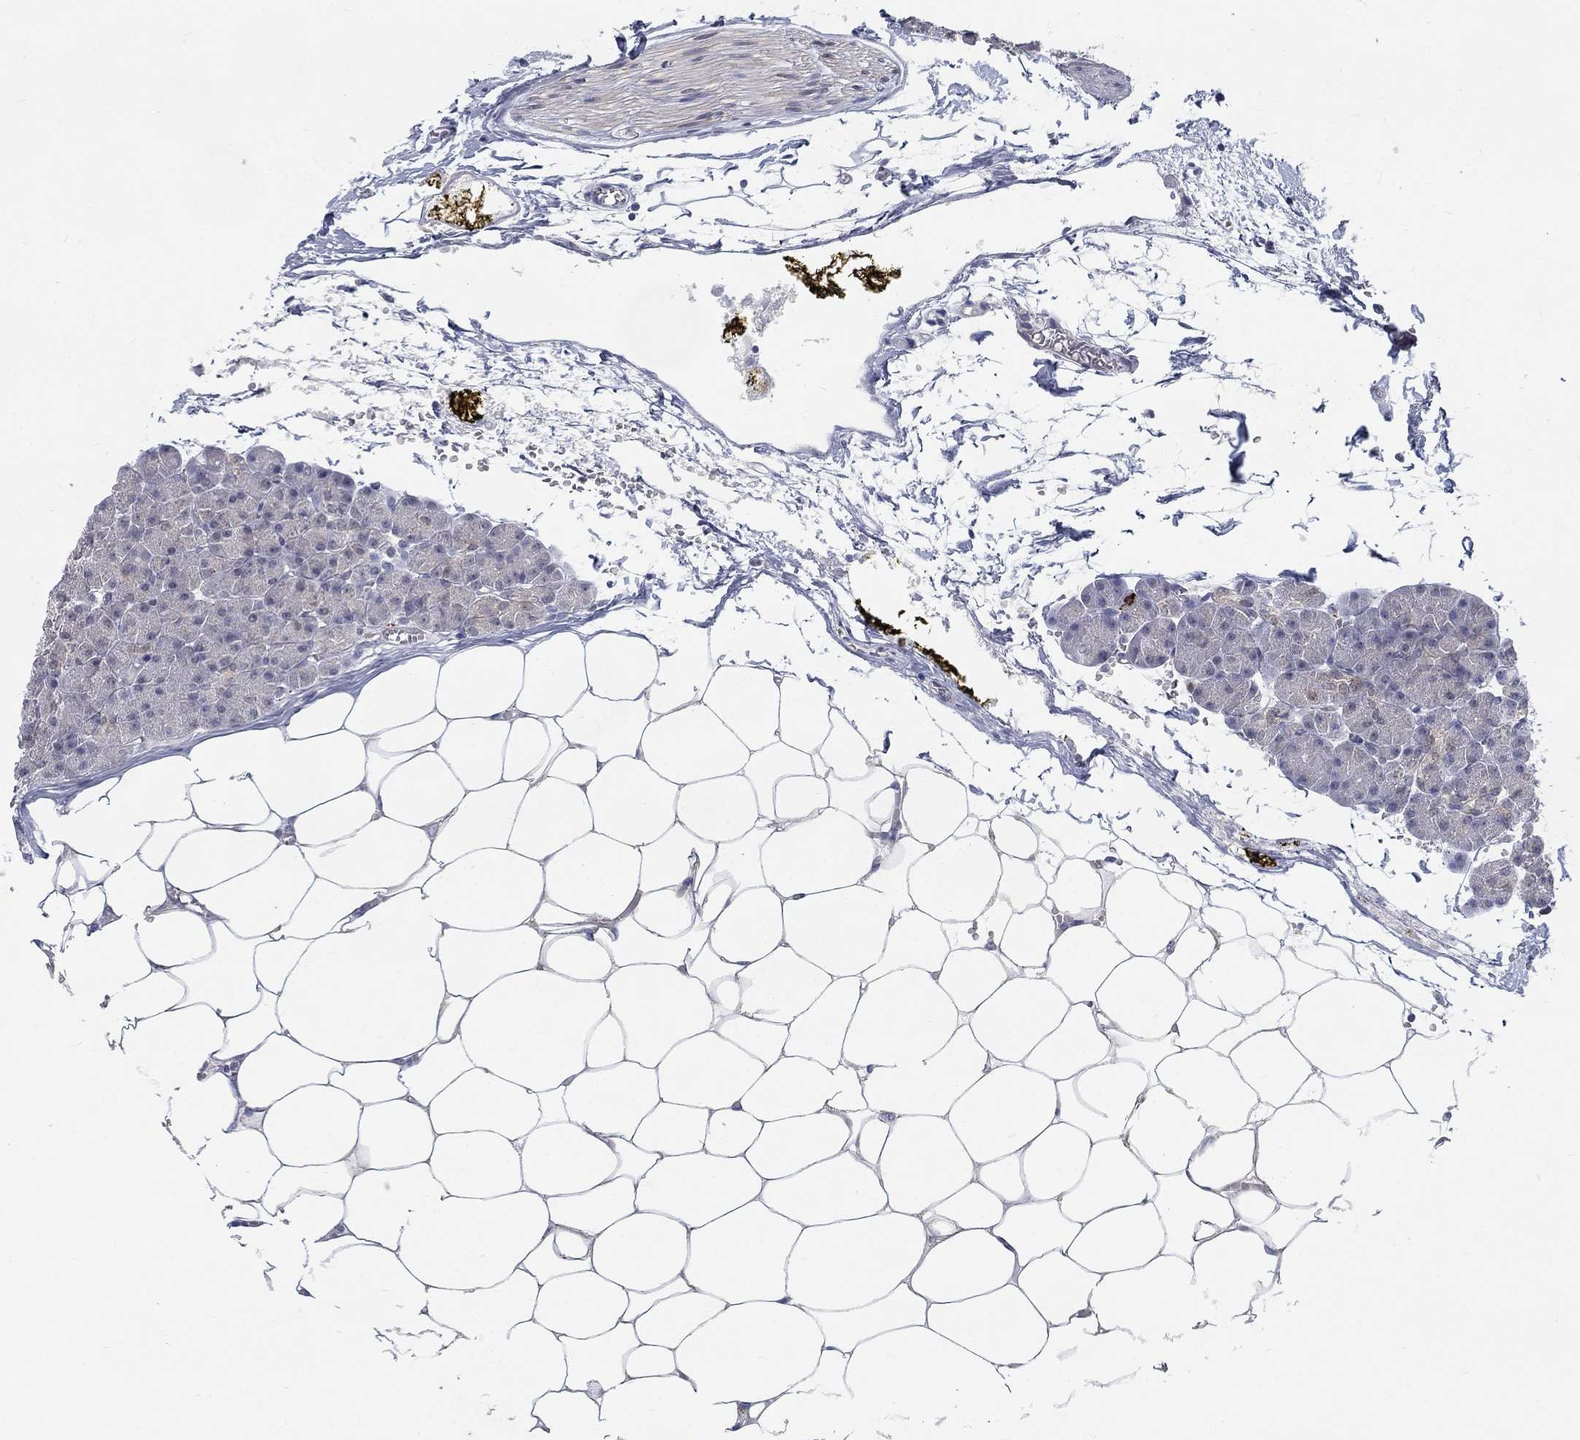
{"staining": {"intensity": "moderate", "quantity": "<25%", "location": "cytoplasmic/membranous"}, "tissue": "pancreas", "cell_type": "Exocrine glandular cells", "image_type": "normal", "snomed": [{"axis": "morphology", "description": "Normal tissue, NOS"}, {"axis": "topography", "description": "Pancreas"}], "caption": "A brown stain shows moderate cytoplasmic/membranous staining of a protein in exocrine glandular cells of benign human pancreas. (brown staining indicates protein expression, while blue staining denotes nuclei).", "gene": "MTSS2", "patient": {"sex": "female", "age": 45}}